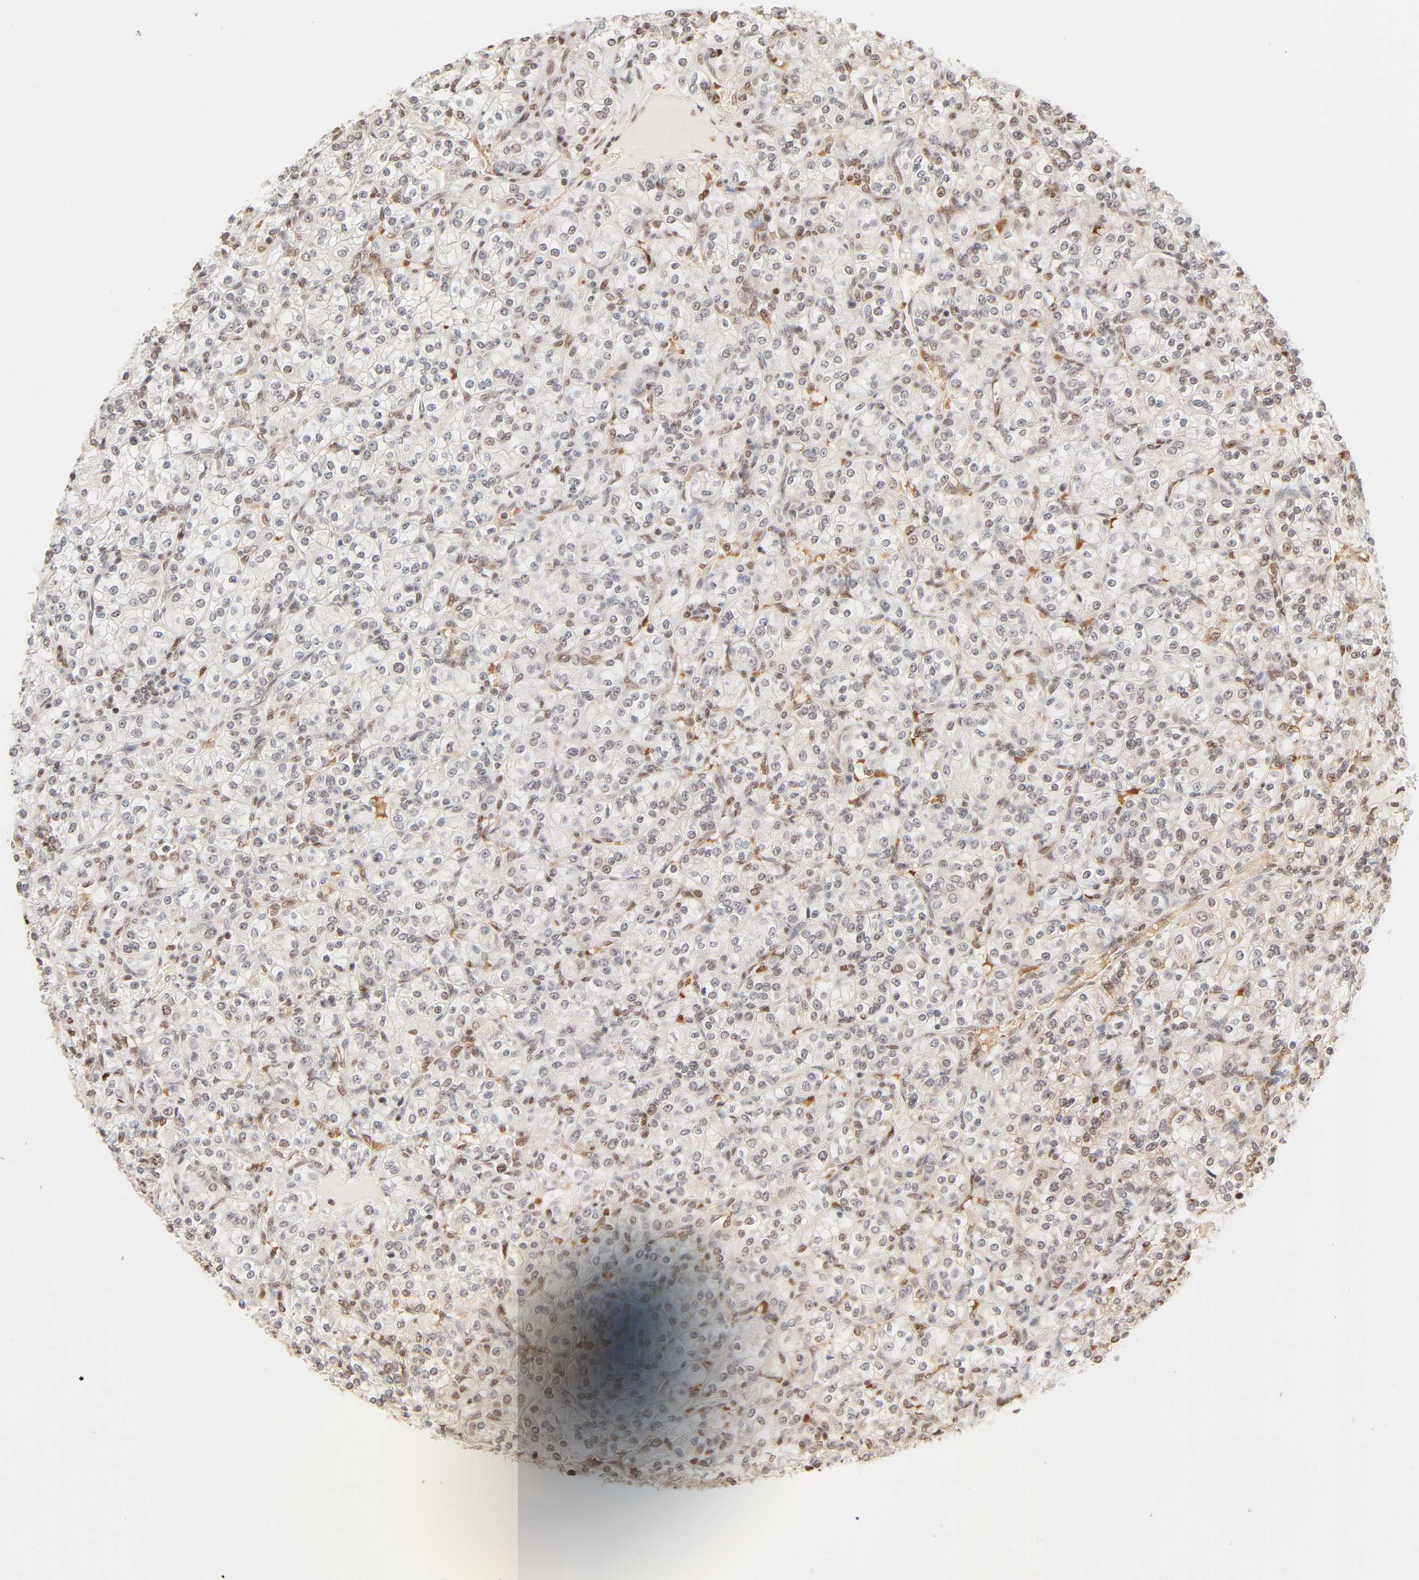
{"staining": {"intensity": "weak", "quantity": "<25%", "location": "nuclear"}, "tissue": "renal cancer", "cell_type": "Tumor cells", "image_type": "cancer", "snomed": [{"axis": "morphology", "description": "Adenocarcinoma, NOS"}, {"axis": "topography", "description": "Kidney"}], "caption": "A high-resolution image shows immunohistochemistry (IHC) staining of renal adenocarcinoma, which reveals no significant staining in tumor cells.", "gene": "FAM50A", "patient": {"sex": "male", "age": 77}}